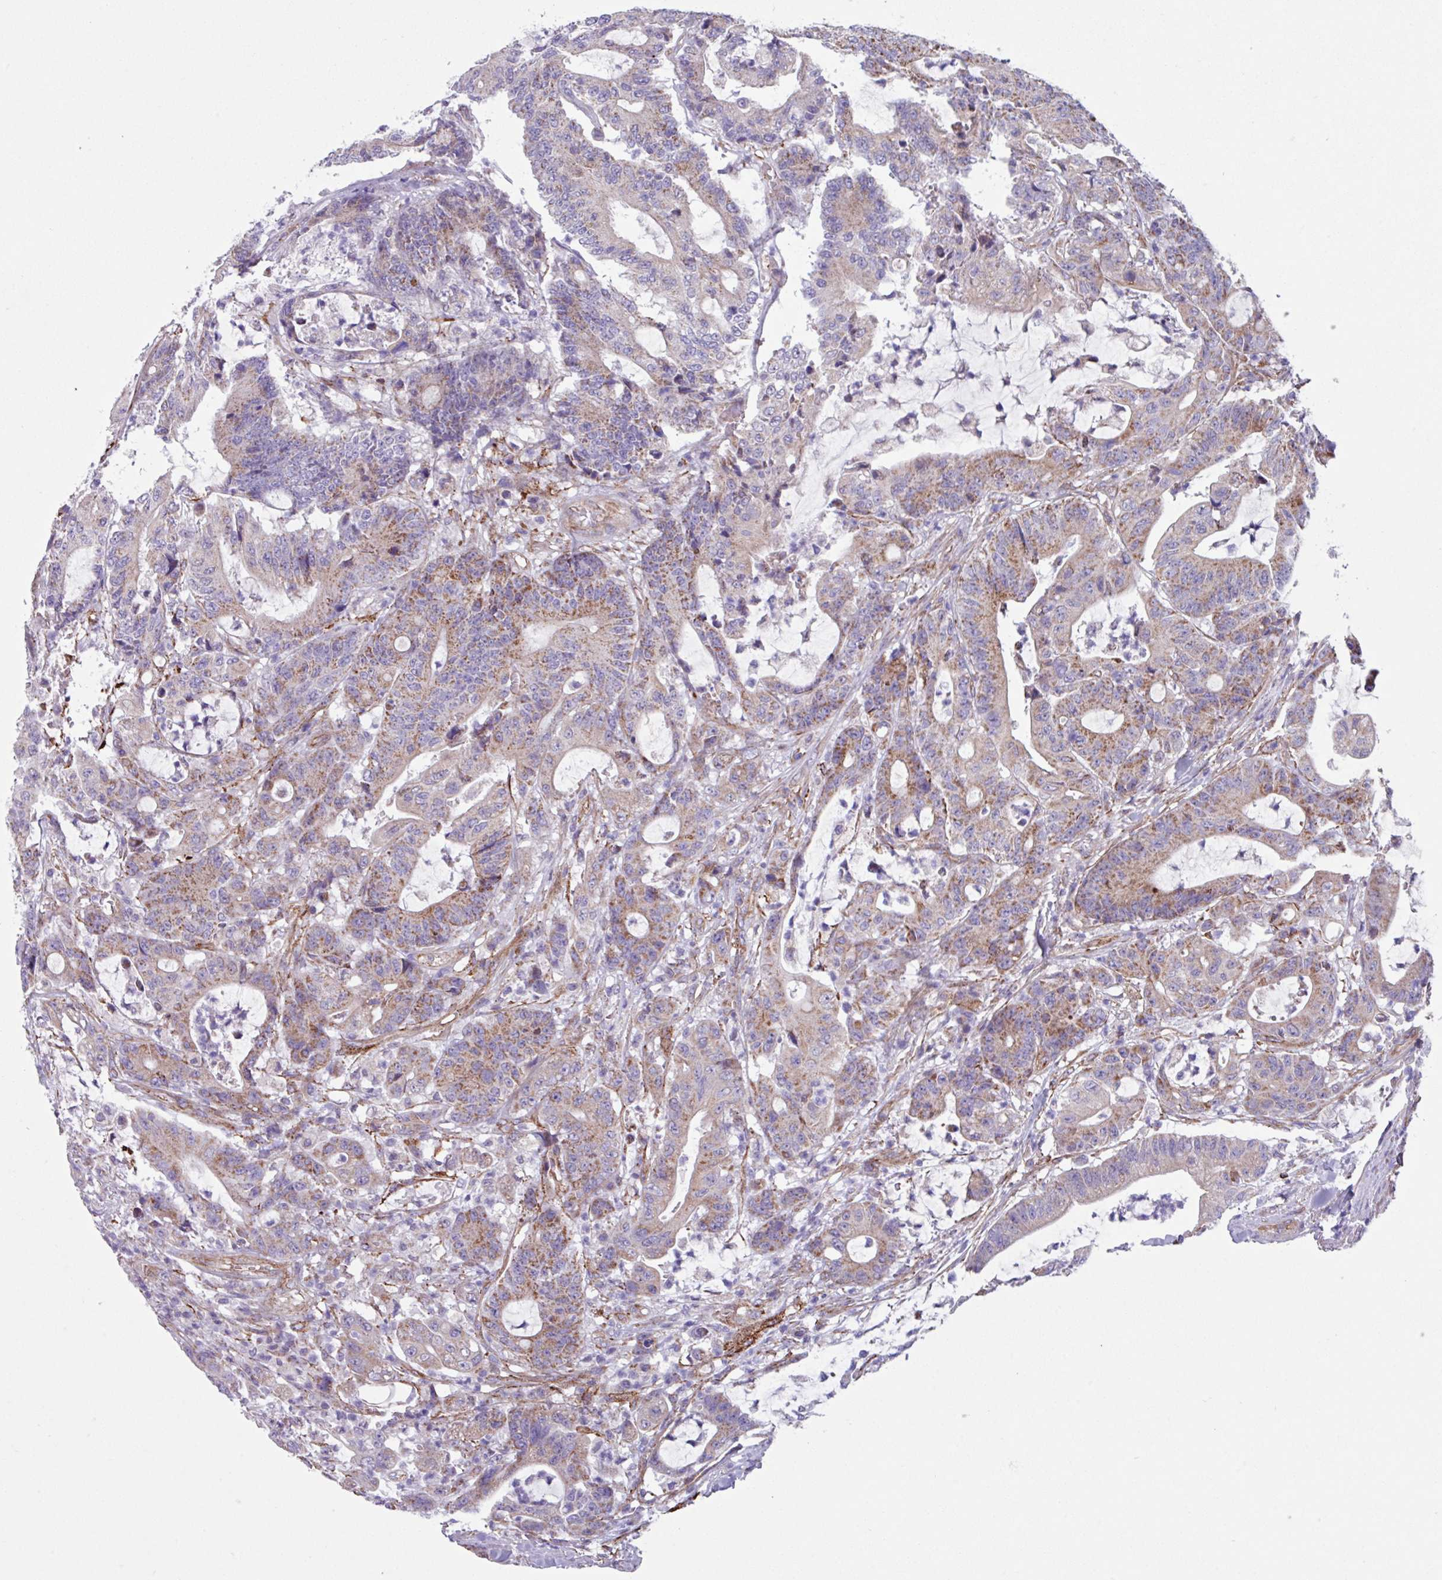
{"staining": {"intensity": "moderate", "quantity": "25%-75%", "location": "cytoplasmic/membranous"}, "tissue": "colorectal cancer", "cell_type": "Tumor cells", "image_type": "cancer", "snomed": [{"axis": "morphology", "description": "Adenocarcinoma, NOS"}, {"axis": "topography", "description": "Colon"}], "caption": "Colorectal adenocarcinoma tissue displays moderate cytoplasmic/membranous positivity in about 25%-75% of tumor cells, visualized by immunohistochemistry. Using DAB (brown) and hematoxylin (blue) stains, captured at high magnification using brightfield microscopy.", "gene": "OTULIN", "patient": {"sex": "female", "age": 84}}